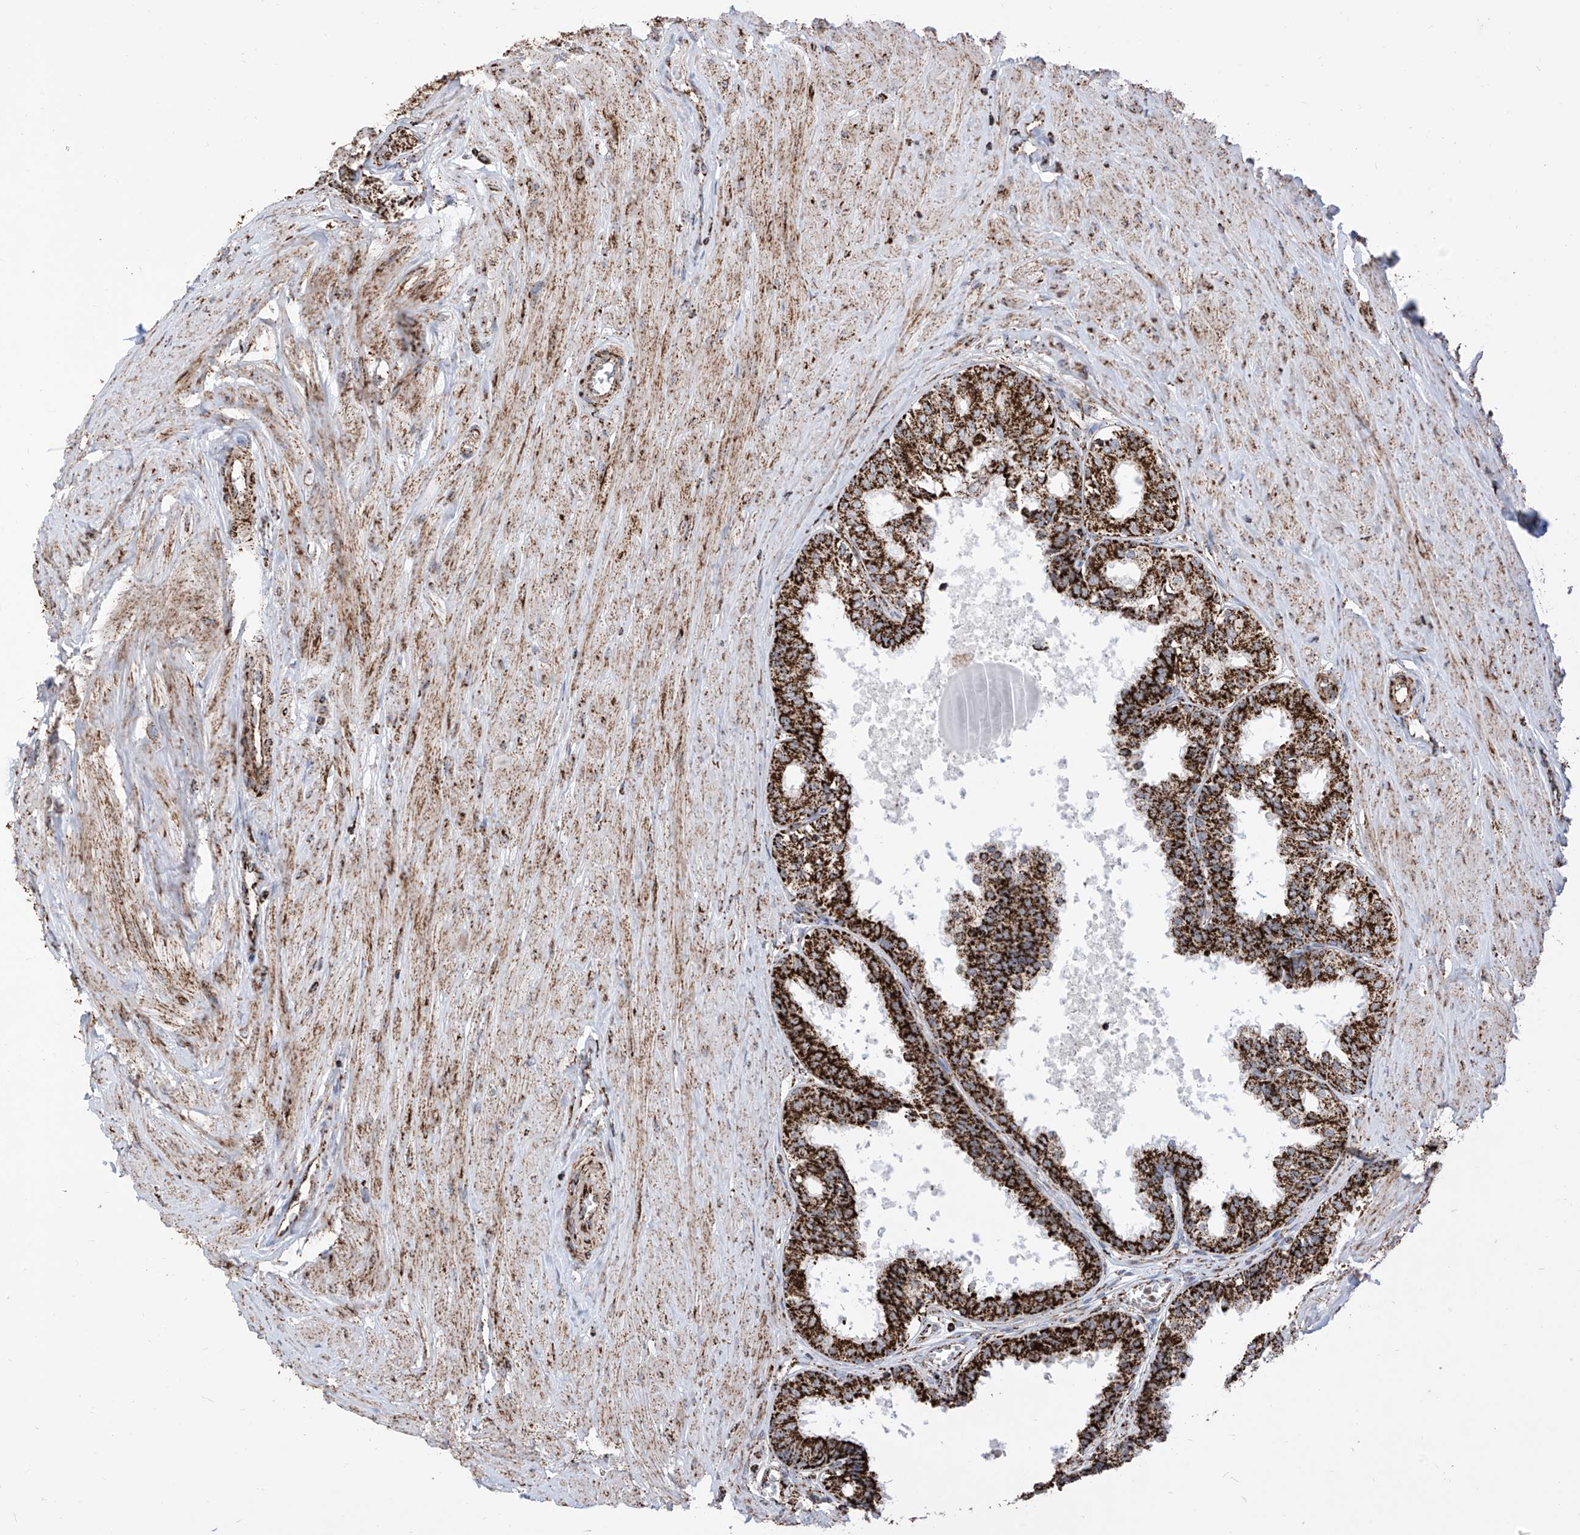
{"staining": {"intensity": "strong", "quantity": ">75%", "location": "cytoplasmic/membranous"}, "tissue": "prostate", "cell_type": "Glandular cells", "image_type": "normal", "snomed": [{"axis": "morphology", "description": "Normal tissue, NOS"}, {"axis": "topography", "description": "Prostate"}], "caption": "Strong cytoplasmic/membranous protein positivity is appreciated in approximately >75% of glandular cells in prostate.", "gene": "COX5B", "patient": {"sex": "male", "age": 48}}